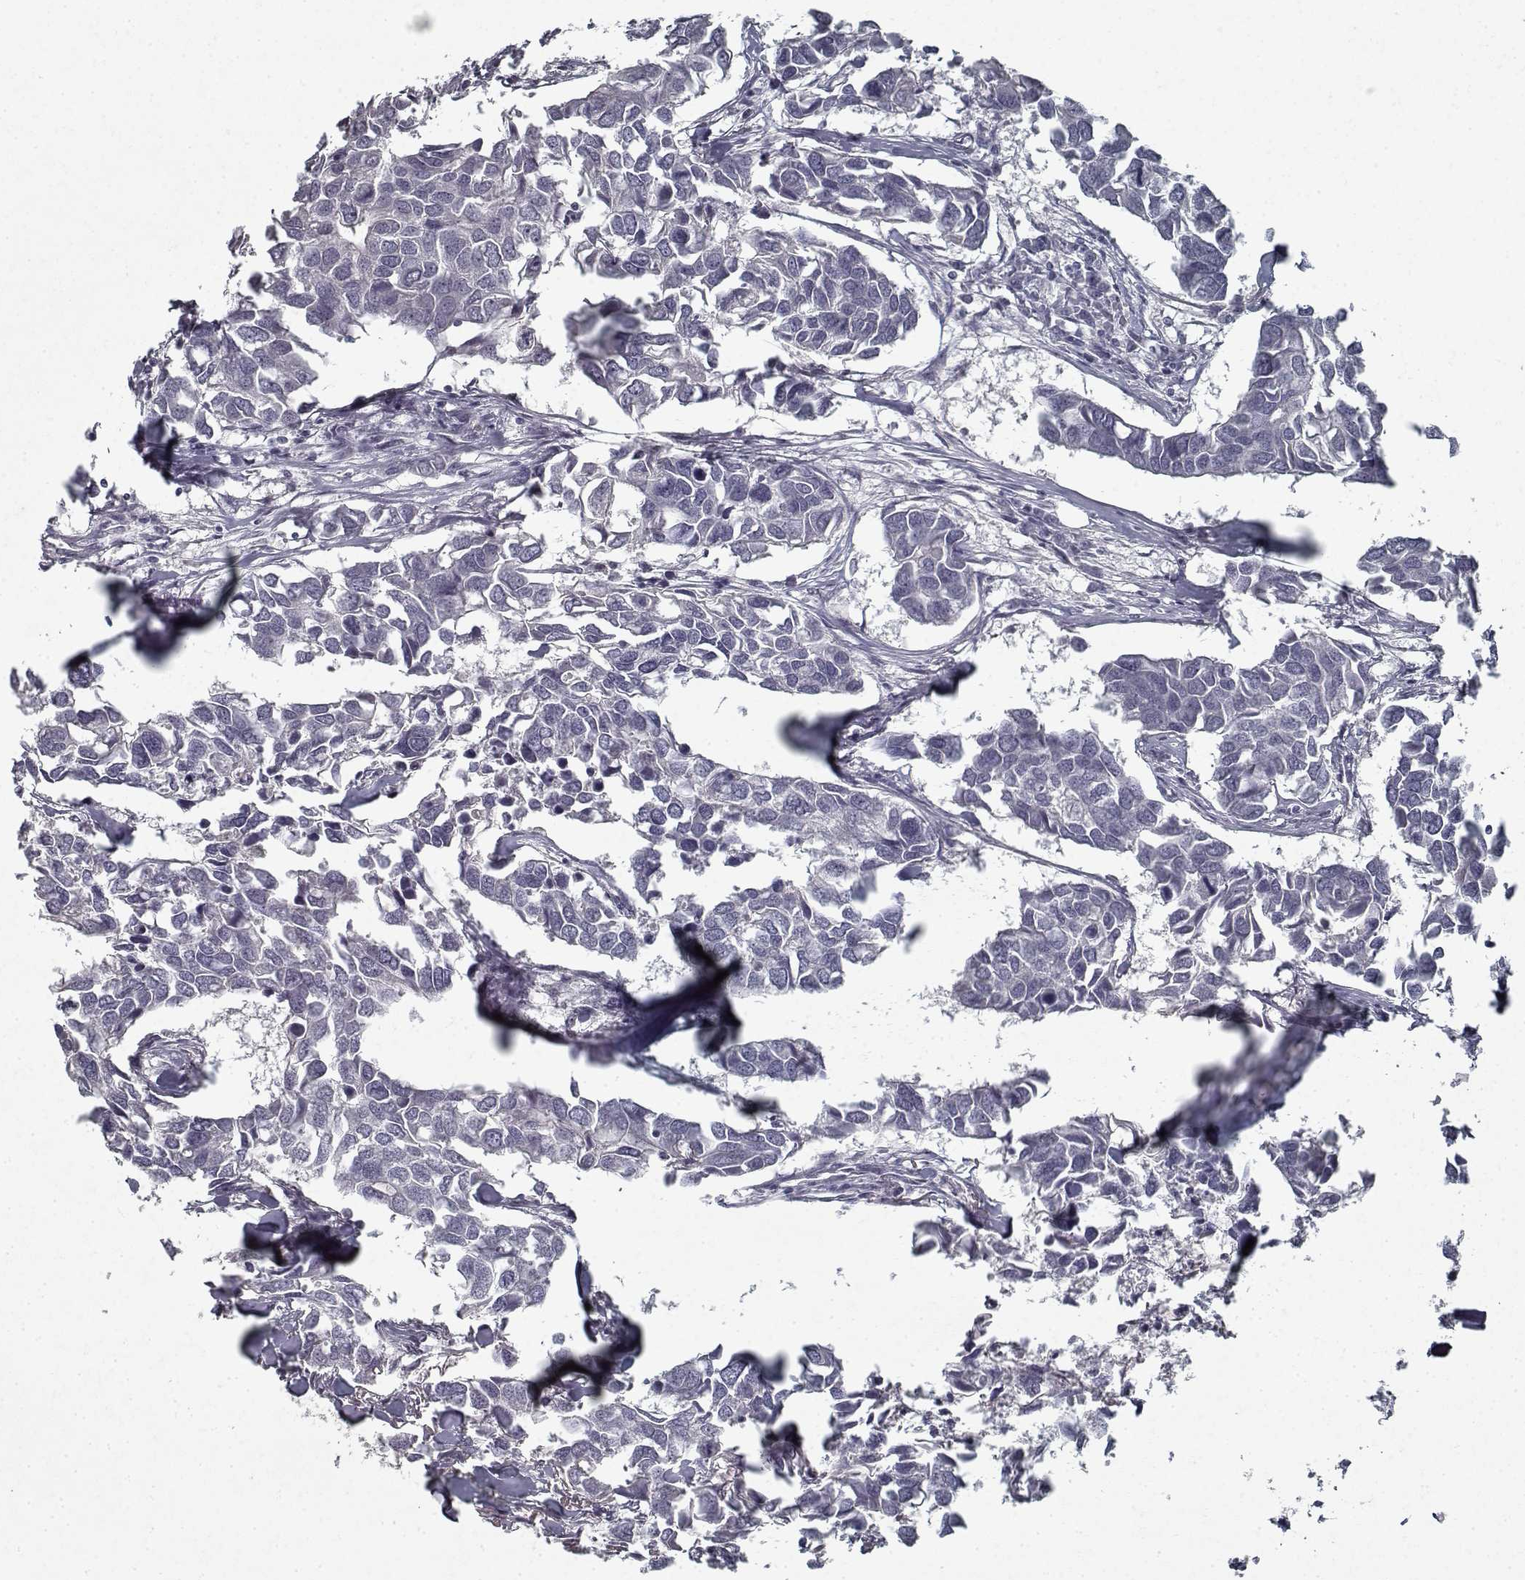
{"staining": {"intensity": "negative", "quantity": "none", "location": "none"}, "tissue": "breast cancer", "cell_type": "Tumor cells", "image_type": "cancer", "snomed": [{"axis": "morphology", "description": "Duct carcinoma"}, {"axis": "topography", "description": "Breast"}], "caption": "Immunohistochemistry (IHC) image of human breast cancer stained for a protein (brown), which displays no staining in tumor cells. Brightfield microscopy of immunohistochemistry stained with DAB (brown) and hematoxylin (blue), captured at high magnification.", "gene": "GAD2", "patient": {"sex": "female", "age": 83}}